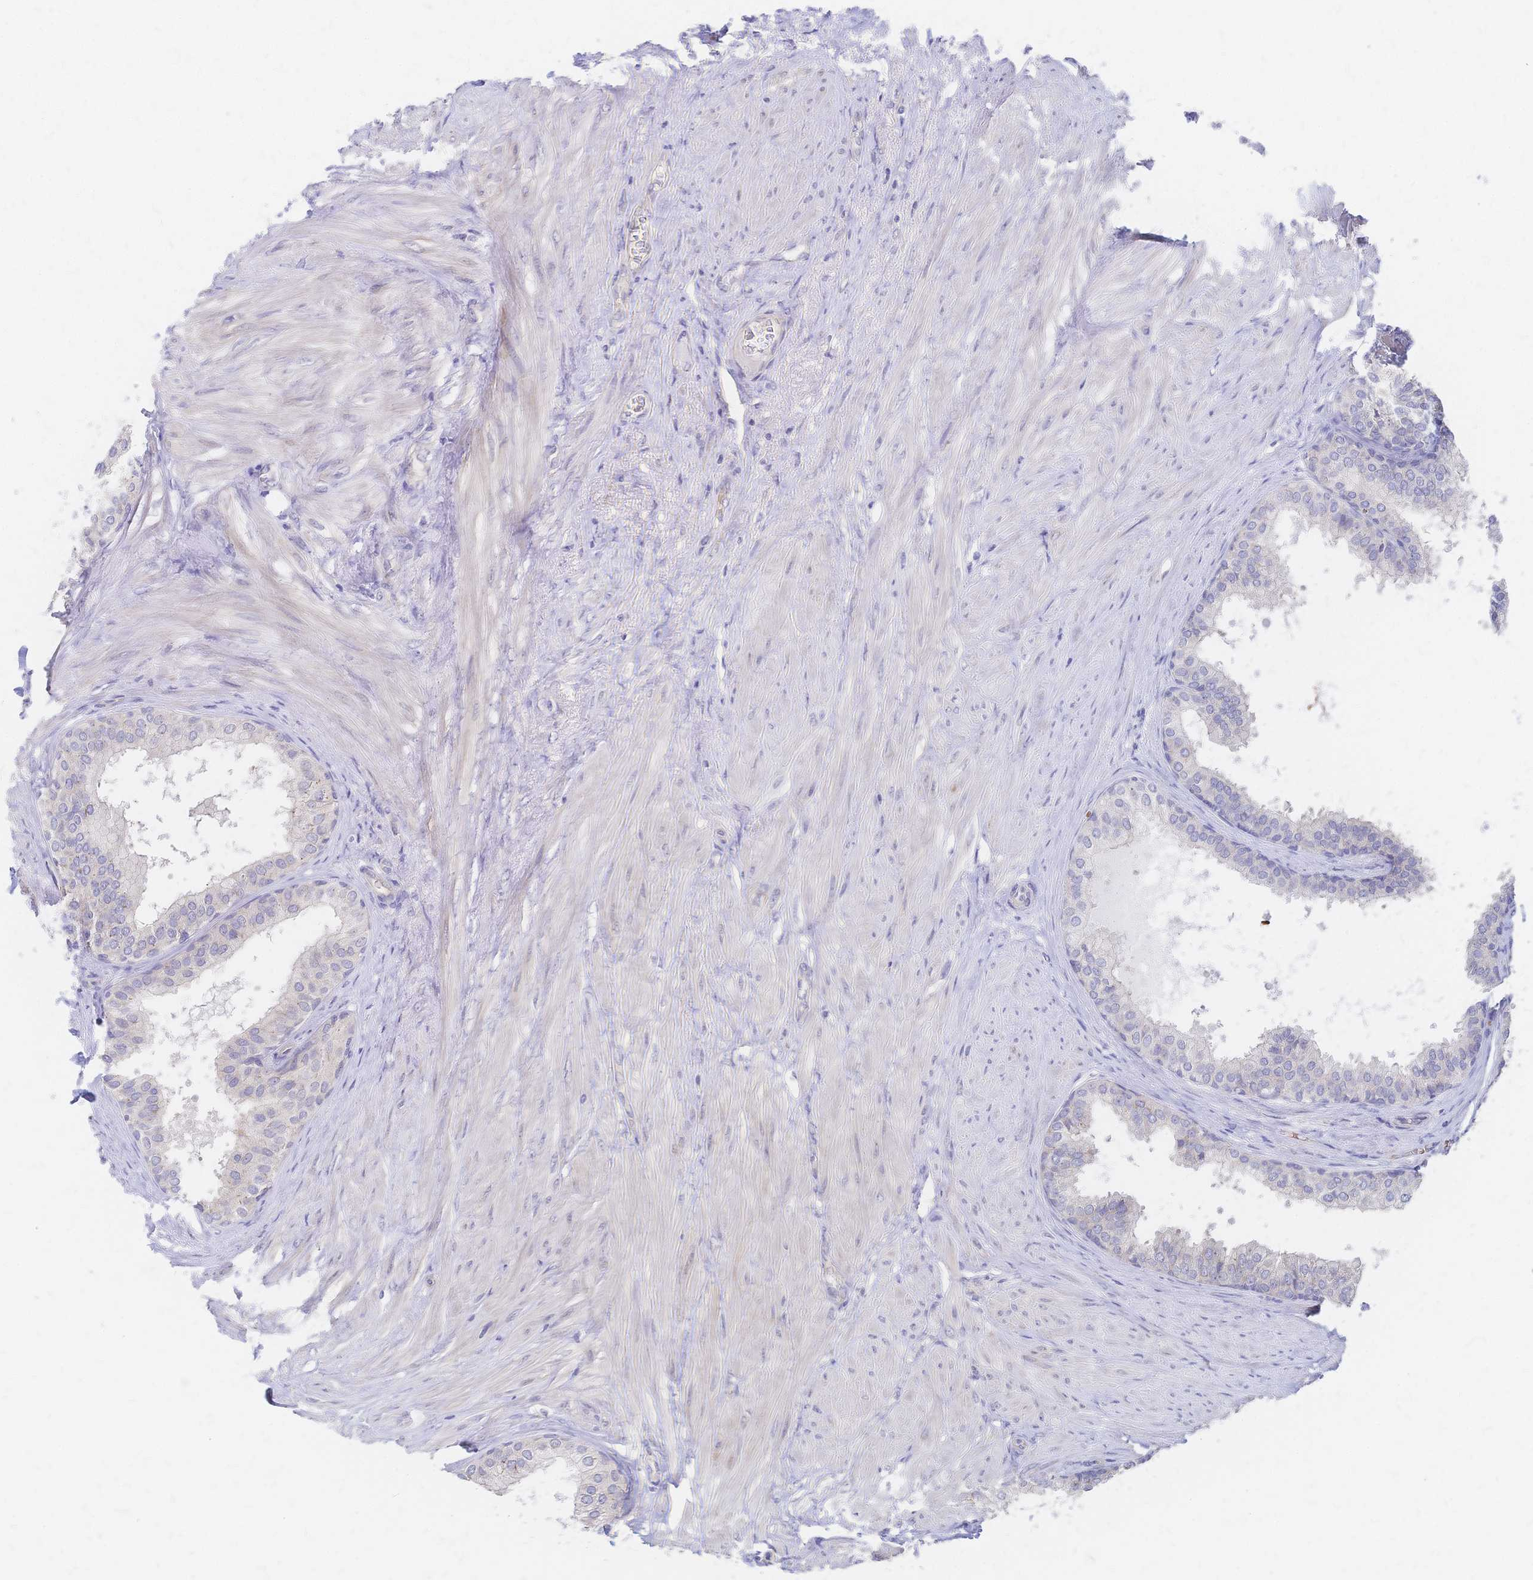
{"staining": {"intensity": "negative", "quantity": "none", "location": "none"}, "tissue": "prostate", "cell_type": "Glandular cells", "image_type": "normal", "snomed": [{"axis": "morphology", "description": "Normal tissue, NOS"}, {"axis": "topography", "description": "Prostate"}, {"axis": "topography", "description": "Peripheral nerve tissue"}], "caption": "Protein analysis of normal prostate reveals no significant positivity in glandular cells. (IHC, brightfield microscopy, high magnification).", "gene": "SLC5A1", "patient": {"sex": "male", "age": 55}}